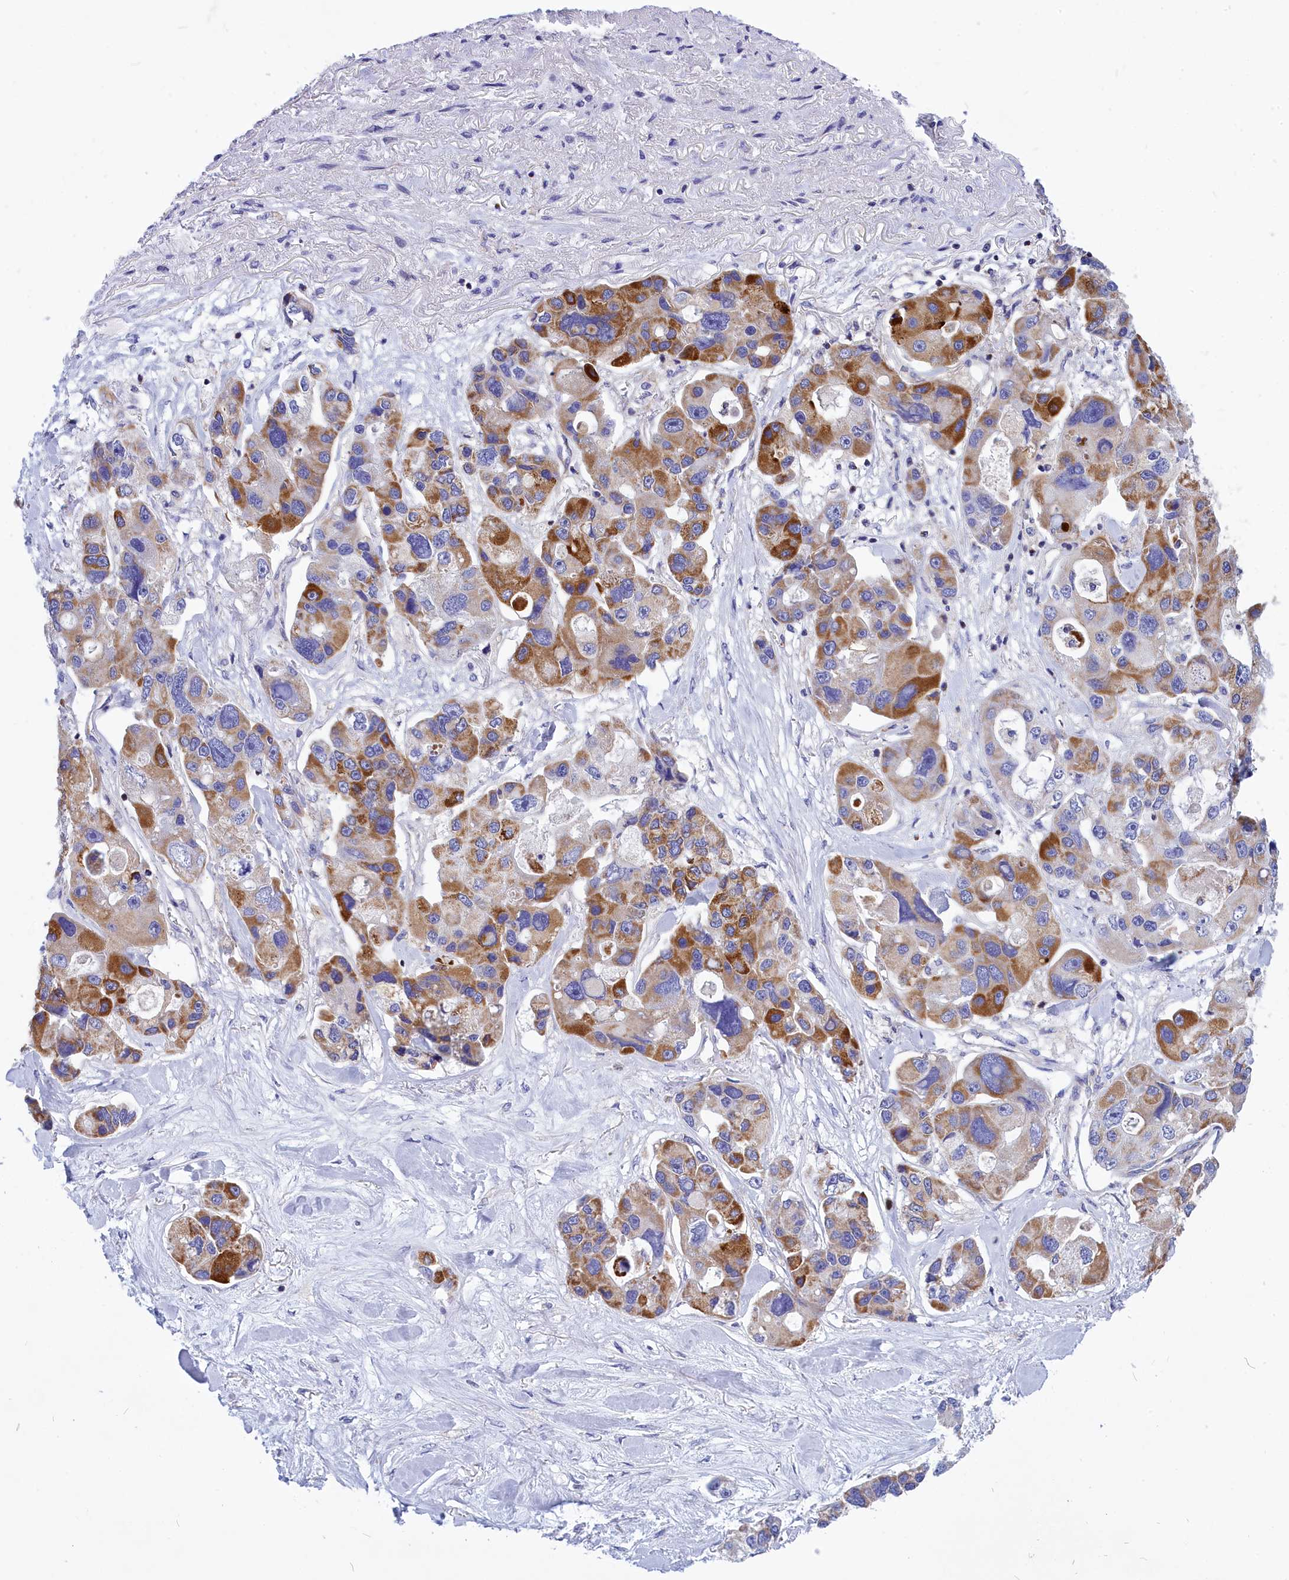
{"staining": {"intensity": "moderate", "quantity": ">75%", "location": "cytoplasmic/membranous"}, "tissue": "lung cancer", "cell_type": "Tumor cells", "image_type": "cancer", "snomed": [{"axis": "morphology", "description": "Adenocarcinoma, NOS"}, {"axis": "topography", "description": "Lung"}], "caption": "Immunohistochemical staining of adenocarcinoma (lung) displays medium levels of moderate cytoplasmic/membranous expression in about >75% of tumor cells.", "gene": "CCRL2", "patient": {"sex": "female", "age": 54}}